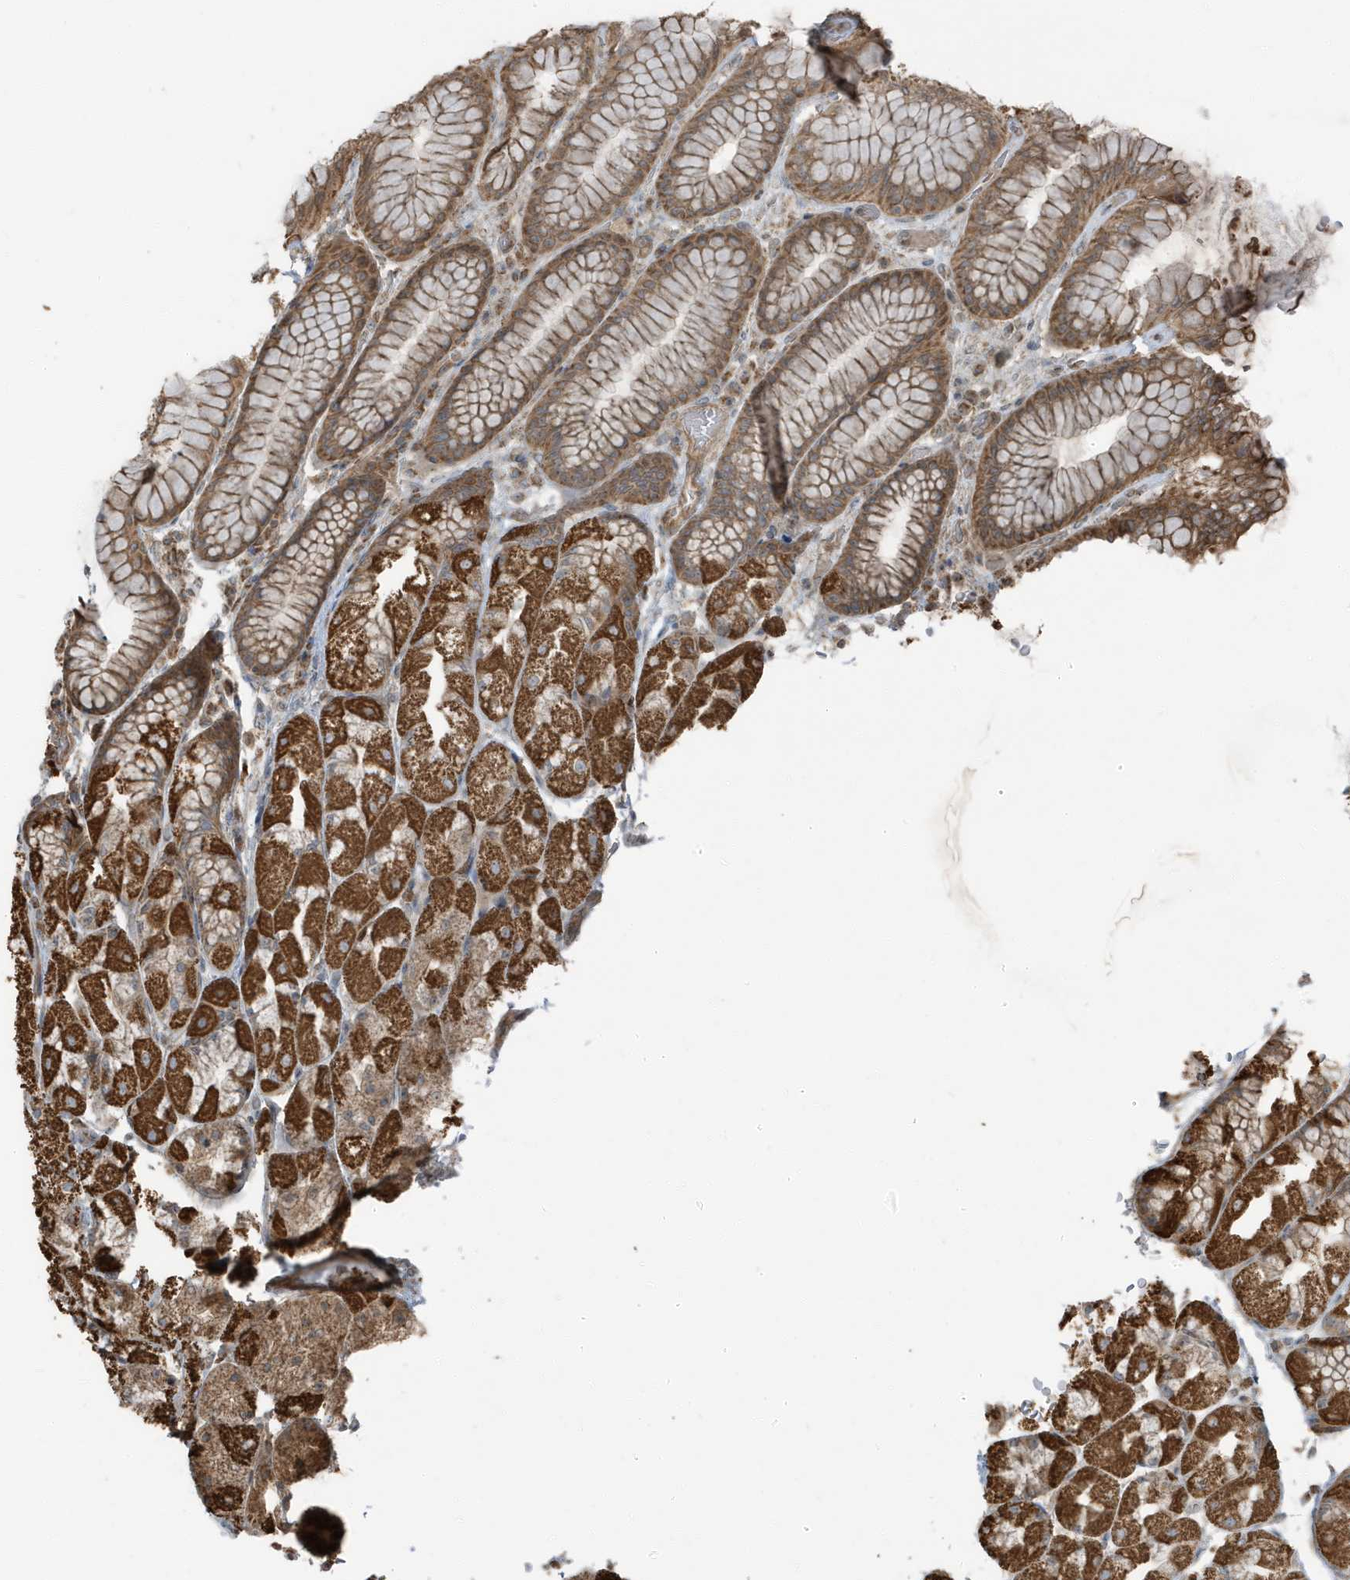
{"staining": {"intensity": "strong", "quantity": ">75%", "location": "cytoplasmic/membranous"}, "tissue": "stomach", "cell_type": "Glandular cells", "image_type": "normal", "snomed": [{"axis": "morphology", "description": "Normal tissue, NOS"}, {"axis": "topography", "description": "Stomach"}], "caption": "Immunohistochemistry of normal stomach demonstrates high levels of strong cytoplasmic/membranous expression in about >75% of glandular cells.", "gene": "AZI2", "patient": {"sex": "male", "age": 57}}